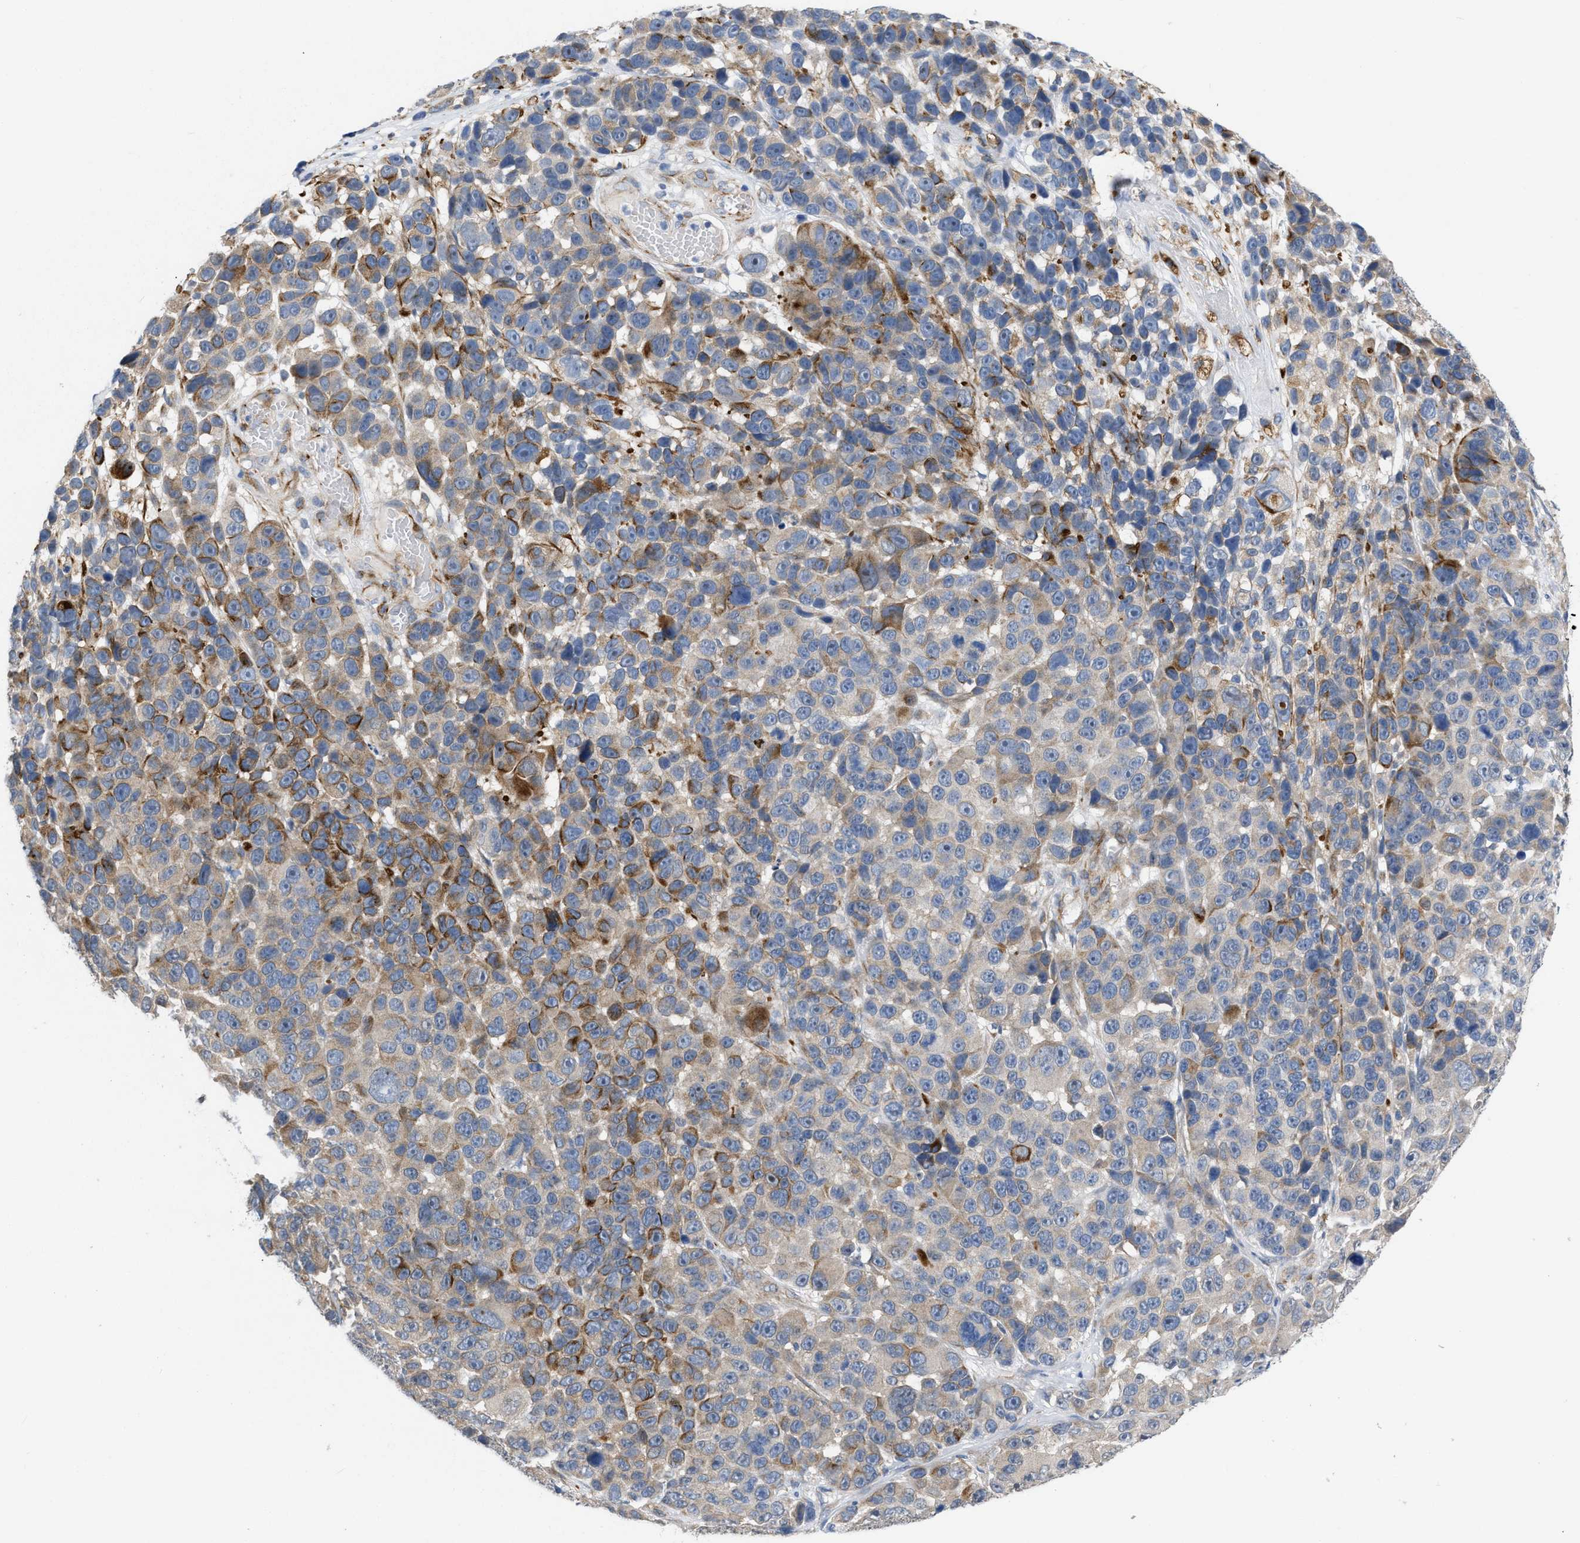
{"staining": {"intensity": "moderate", "quantity": "<25%", "location": "cytoplasmic/membranous"}, "tissue": "melanoma", "cell_type": "Tumor cells", "image_type": "cancer", "snomed": [{"axis": "morphology", "description": "Malignant melanoma, NOS"}, {"axis": "topography", "description": "Skin"}], "caption": "Immunohistochemistry image of malignant melanoma stained for a protein (brown), which displays low levels of moderate cytoplasmic/membranous positivity in approximately <25% of tumor cells.", "gene": "TMEM131", "patient": {"sex": "male", "age": 53}}